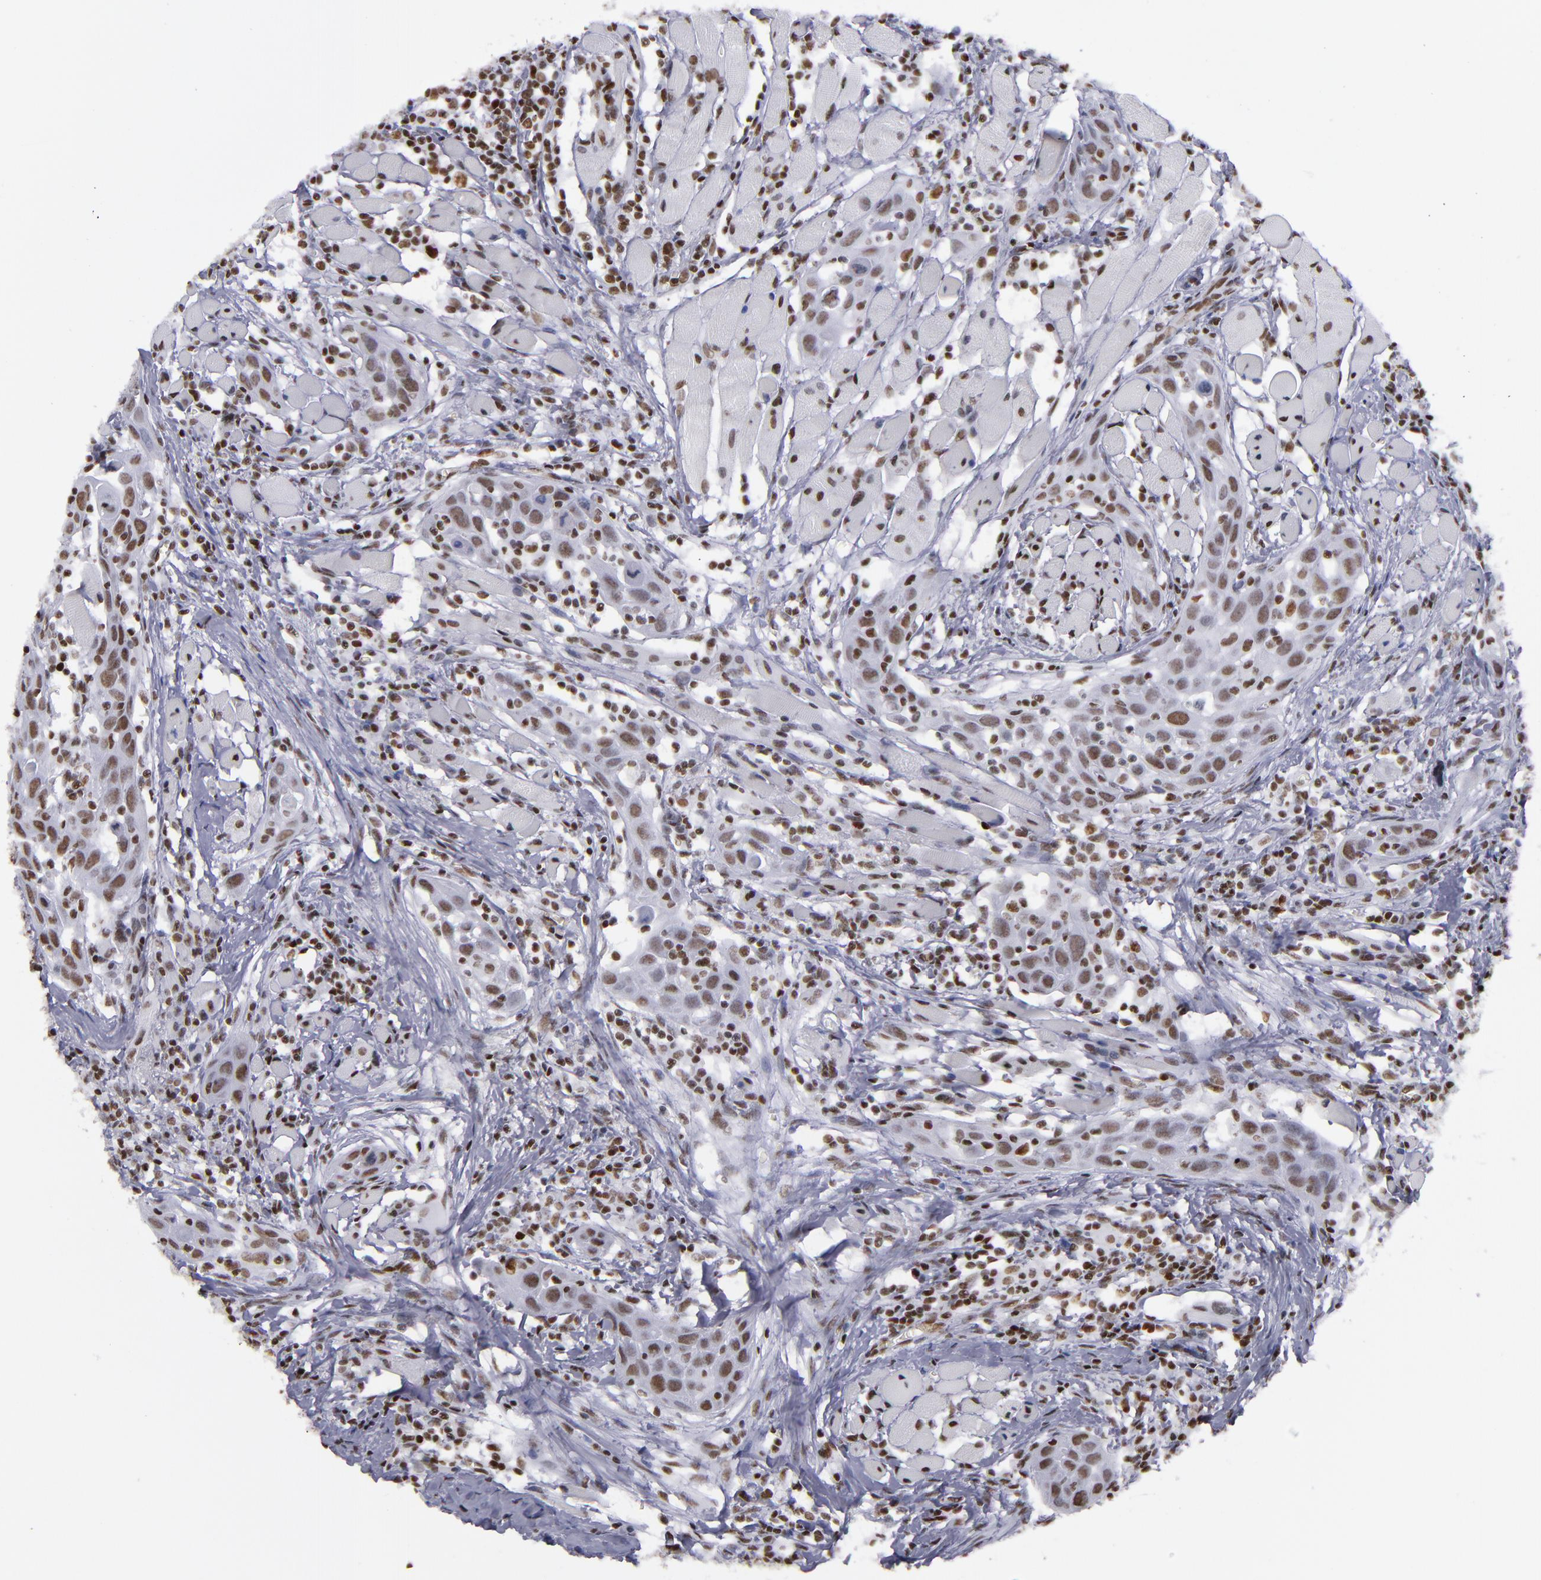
{"staining": {"intensity": "moderate", "quantity": ">75%", "location": "nuclear"}, "tissue": "head and neck cancer", "cell_type": "Tumor cells", "image_type": "cancer", "snomed": [{"axis": "morphology", "description": "Squamous cell carcinoma, NOS"}, {"axis": "topography", "description": "Oral tissue"}, {"axis": "topography", "description": "Head-Neck"}], "caption": "Human head and neck squamous cell carcinoma stained for a protein (brown) reveals moderate nuclear positive expression in about >75% of tumor cells.", "gene": "TERF2", "patient": {"sex": "female", "age": 50}}